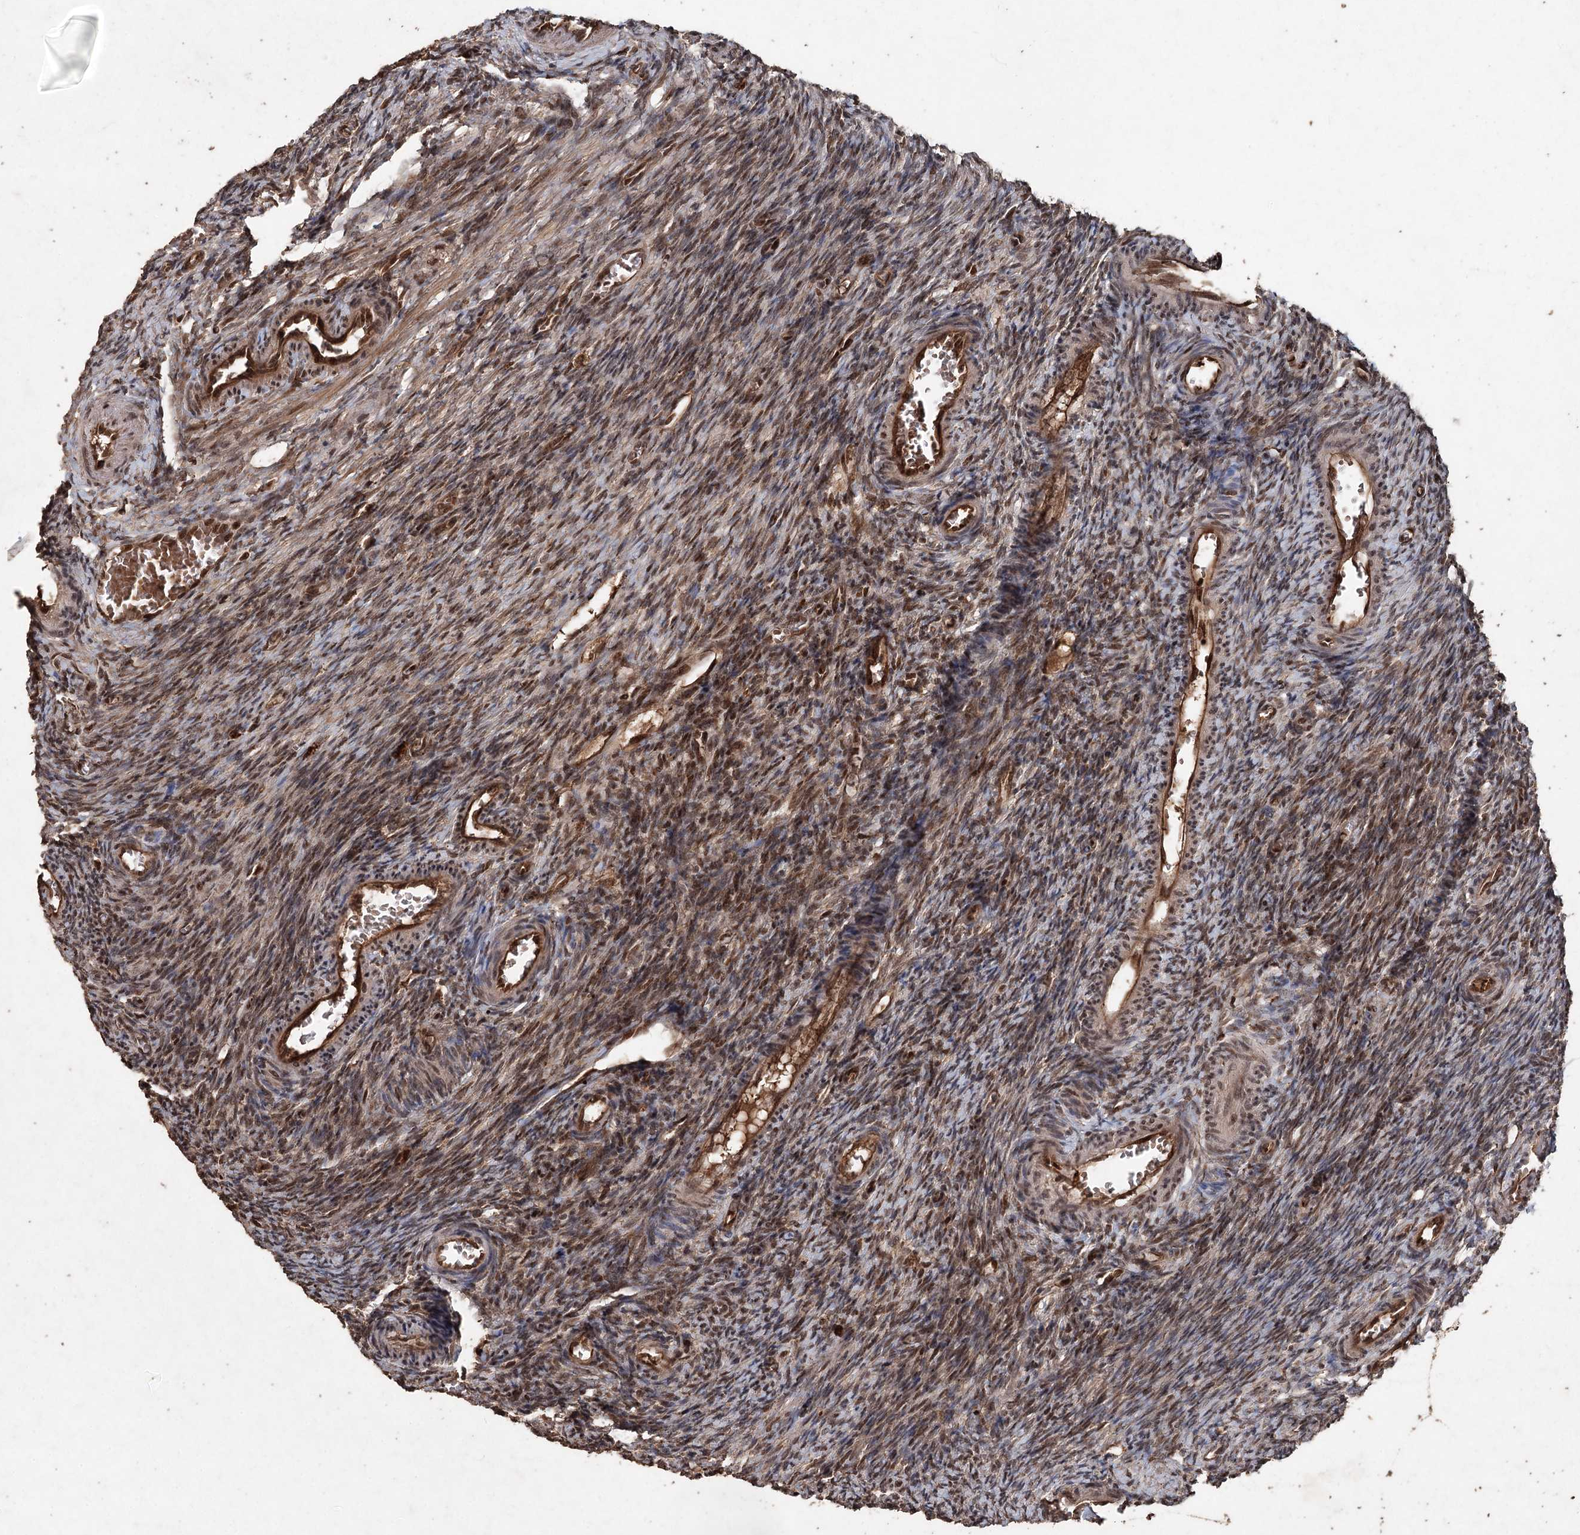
{"staining": {"intensity": "strong", "quantity": ">75%", "location": "cytoplasmic/membranous,nuclear"}, "tissue": "ovary", "cell_type": "Follicle cells", "image_type": "normal", "snomed": [{"axis": "morphology", "description": "Normal tissue, NOS"}, {"axis": "topography", "description": "Ovary"}], "caption": "IHC (DAB) staining of benign ovary exhibits strong cytoplasmic/membranous,nuclear protein staining in approximately >75% of follicle cells.", "gene": "FBXO7", "patient": {"sex": "female", "age": 27}}